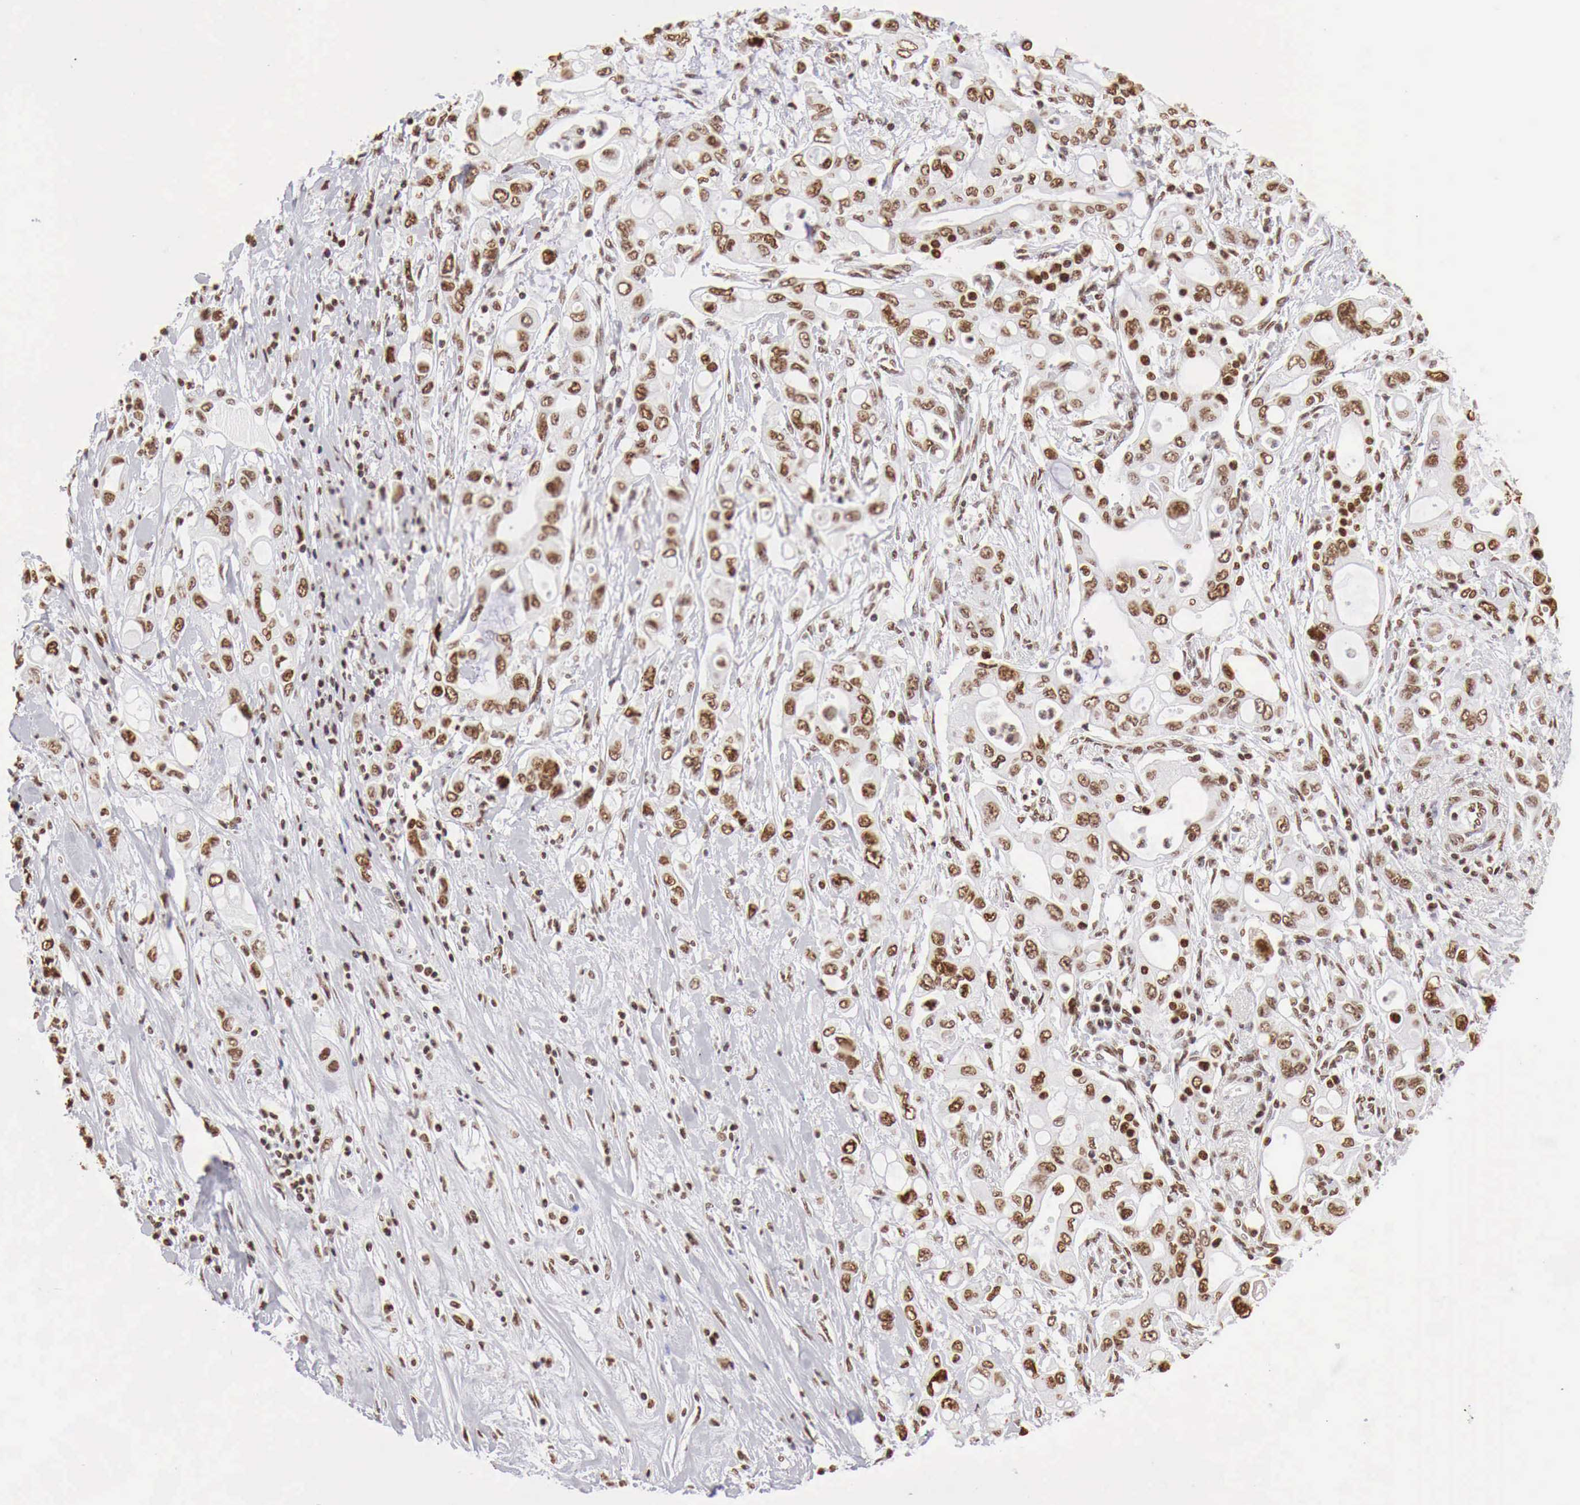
{"staining": {"intensity": "strong", "quantity": ">75%", "location": "nuclear"}, "tissue": "pancreatic cancer", "cell_type": "Tumor cells", "image_type": "cancer", "snomed": [{"axis": "morphology", "description": "Adenocarcinoma, NOS"}, {"axis": "topography", "description": "Pancreas"}], "caption": "Adenocarcinoma (pancreatic) stained for a protein demonstrates strong nuclear positivity in tumor cells. (DAB IHC, brown staining for protein, blue staining for nuclei).", "gene": "DKC1", "patient": {"sex": "female", "age": 57}}